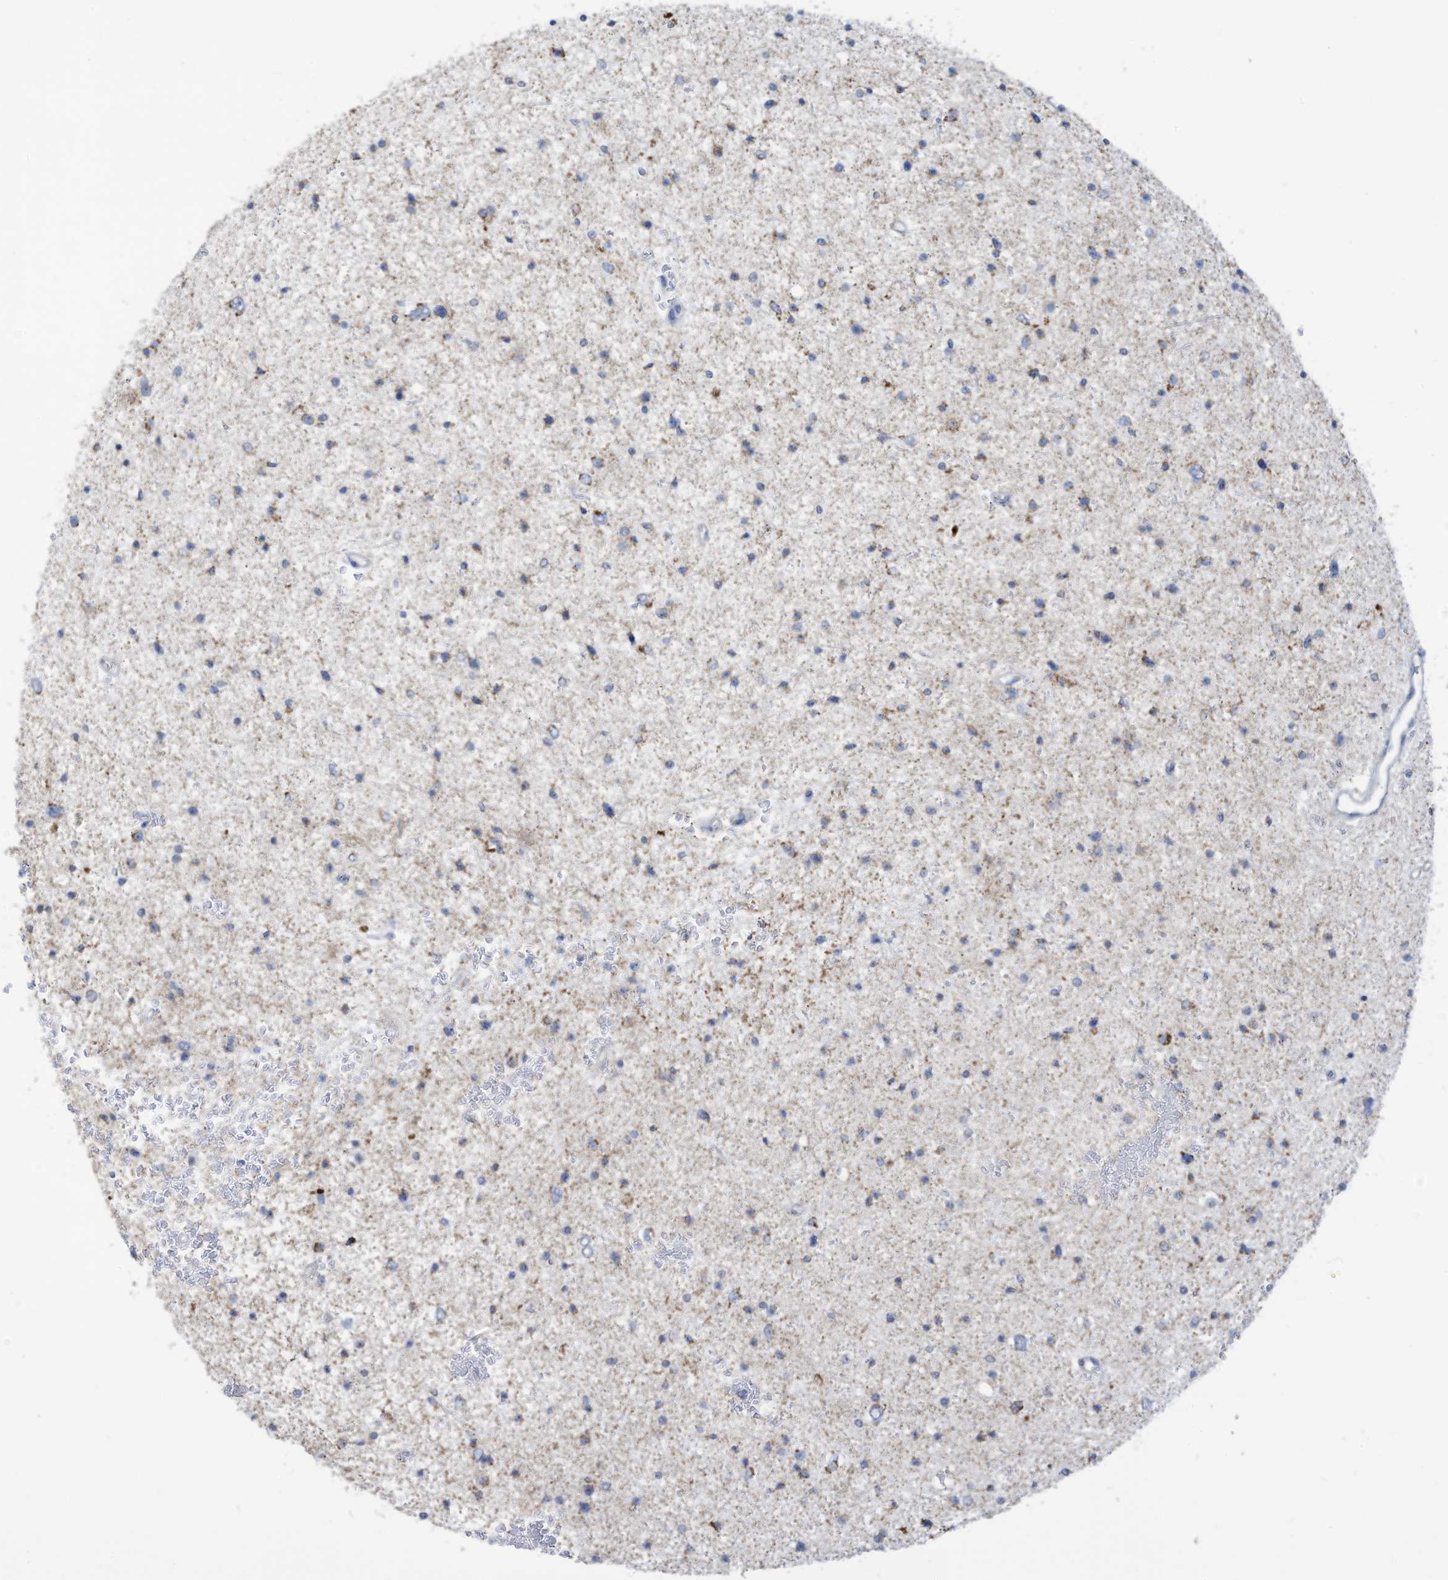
{"staining": {"intensity": "negative", "quantity": "none", "location": "none"}, "tissue": "glioma", "cell_type": "Tumor cells", "image_type": "cancer", "snomed": [{"axis": "morphology", "description": "Glioma, malignant, Low grade"}, {"axis": "topography", "description": "Cerebral cortex"}], "caption": "The immunohistochemistry (IHC) histopathology image has no significant positivity in tumor cells of malignant low-grade glioma tissue.", "gene": "NLN", "patient": {"sex": "female", "age": 39}}